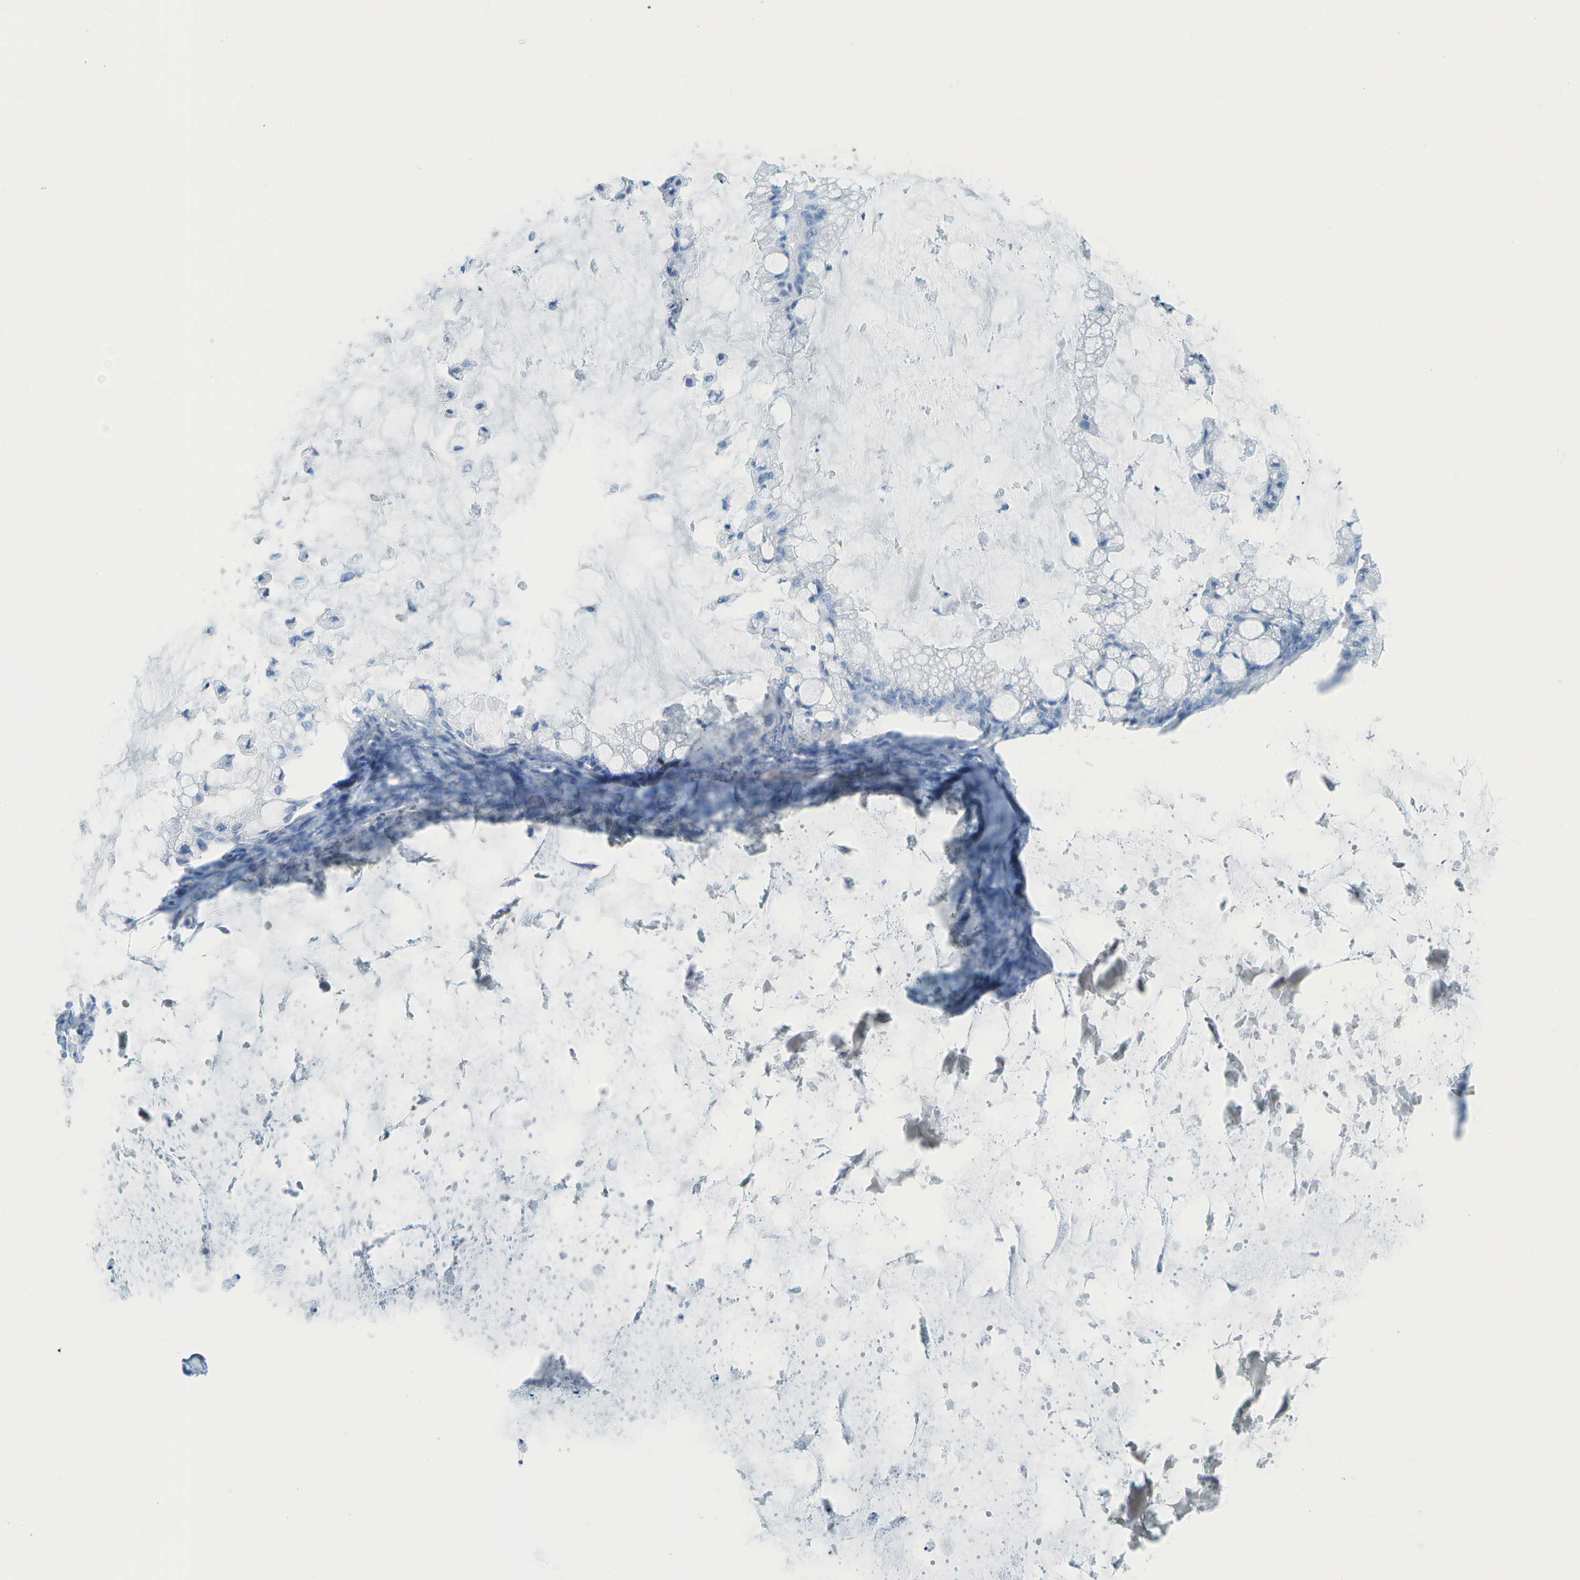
{"staining": {"intensity": "negative", "quantity": "none", "location": "none"}, "tissue": "ovarian cancer", "cell_type": "Tumor cells", "image_type": "cancer", "snomed": [{"axis": "morphology", "description": "Cystadenocarcinoma, mucinous, NOS"}, {"axis": "topography", "description": "Ovary"}], "caption": "Human ovarian mucinous cystadenocarcinoma stained for a protein using IHC displays no staining in tumor cells.", "gene": "C1S", "patient": {"sex": "female", "age": 57}}